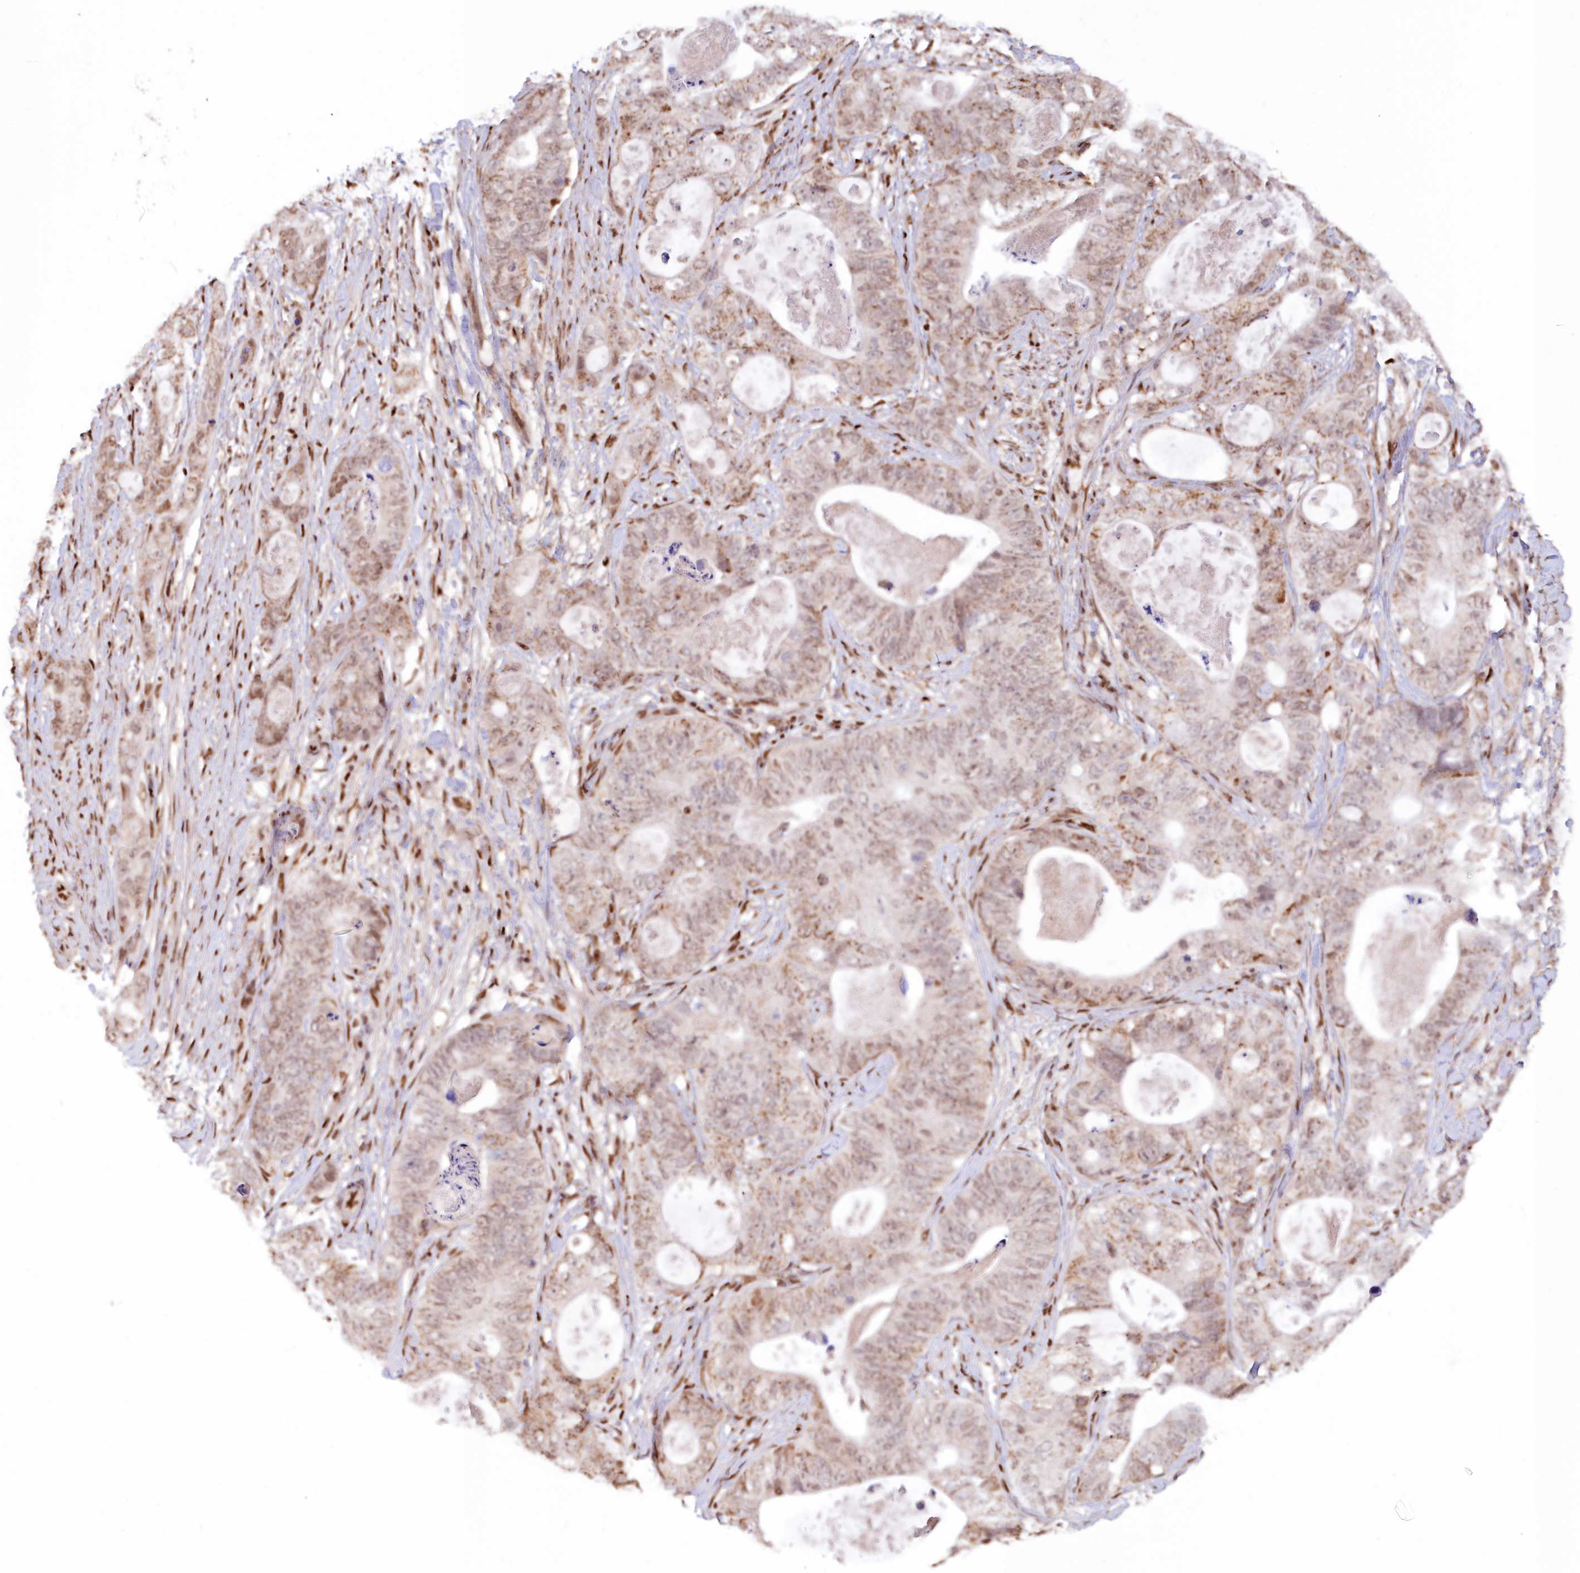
{"staining": {"intensity": "weak", "quantity": ">75%", "location": "cytoplasmic/membranous,nuclear"}, "tissue": "stomach cancer", "cell_type": "Tumor cells", "image_type": "cancer", "snomed": [{"axis": "morphology", "description": "Adenocarcinoma, NOS"}, {"axis": "topography", "description": "Stomach"}], "caption": "A brown stain labels weak cytoplasmic/membranous and nuclear expression of a protein in stomach cancer (adenocarcinoma) tumor cells.", "gene": "POLR2B", "patient": {"sex": "female", "age": 89}}